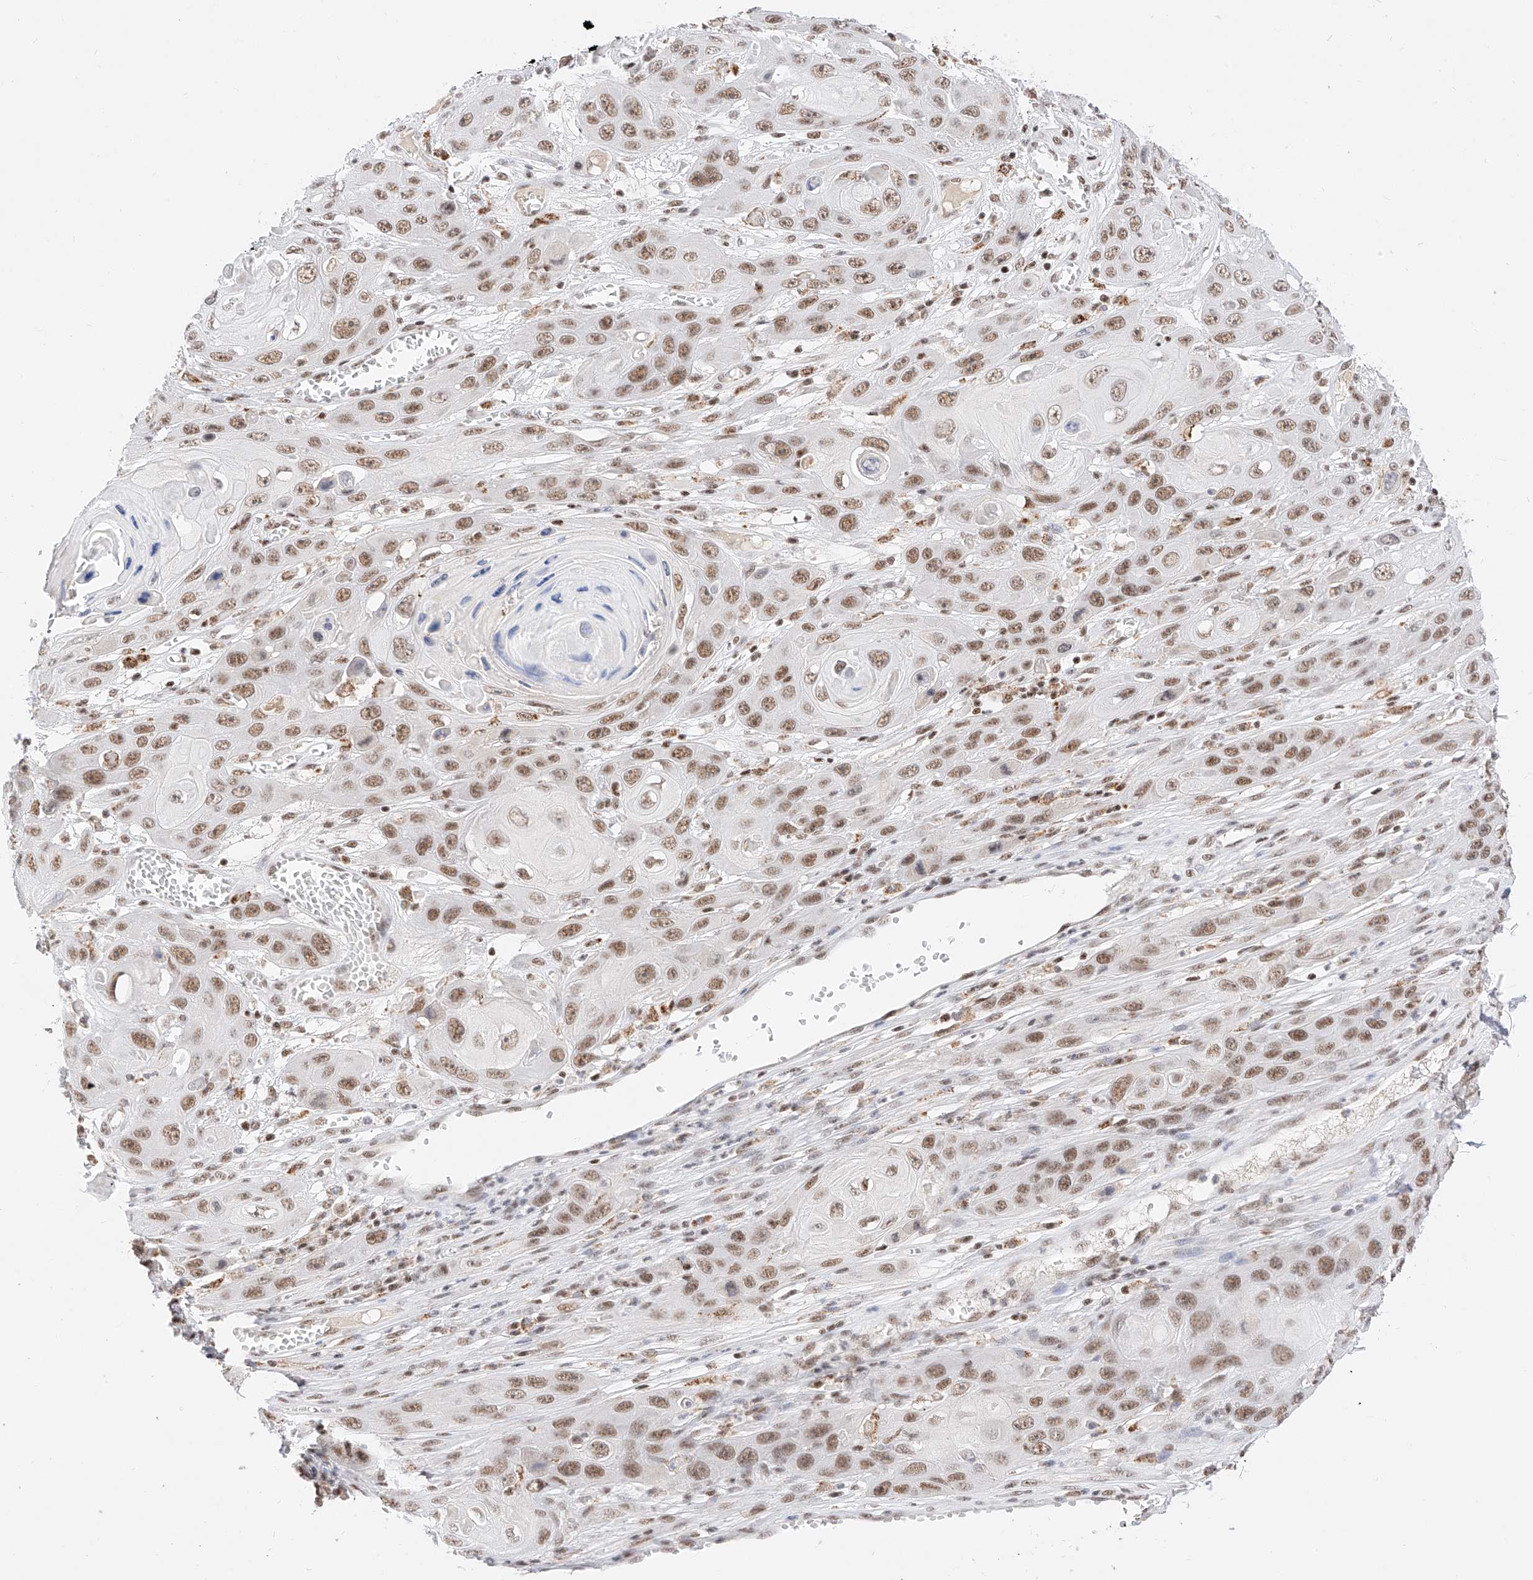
{"staining": {"intensity": "moderate", "quantity": ">75%", "location": "nuclear"}, "tissue": "skin cancer", "cell_type": "Tumor cells", "image_type": "cancer", "snomed": [{"axis": "morphology", "description": "Squamous cell carcinoma, NOS"}, {"axis": "topography", "description": "Skin"}], "caption": "Immunohistochemistry (IHC) micrograph of skin squamous cell carcinoma stained for a protein (brown), which shows medium levels of moderate nuclear positivity in approximately >75% of tumor cells.", "gene": "NRF1", "patient": {"sex": "male", "age": 55}}